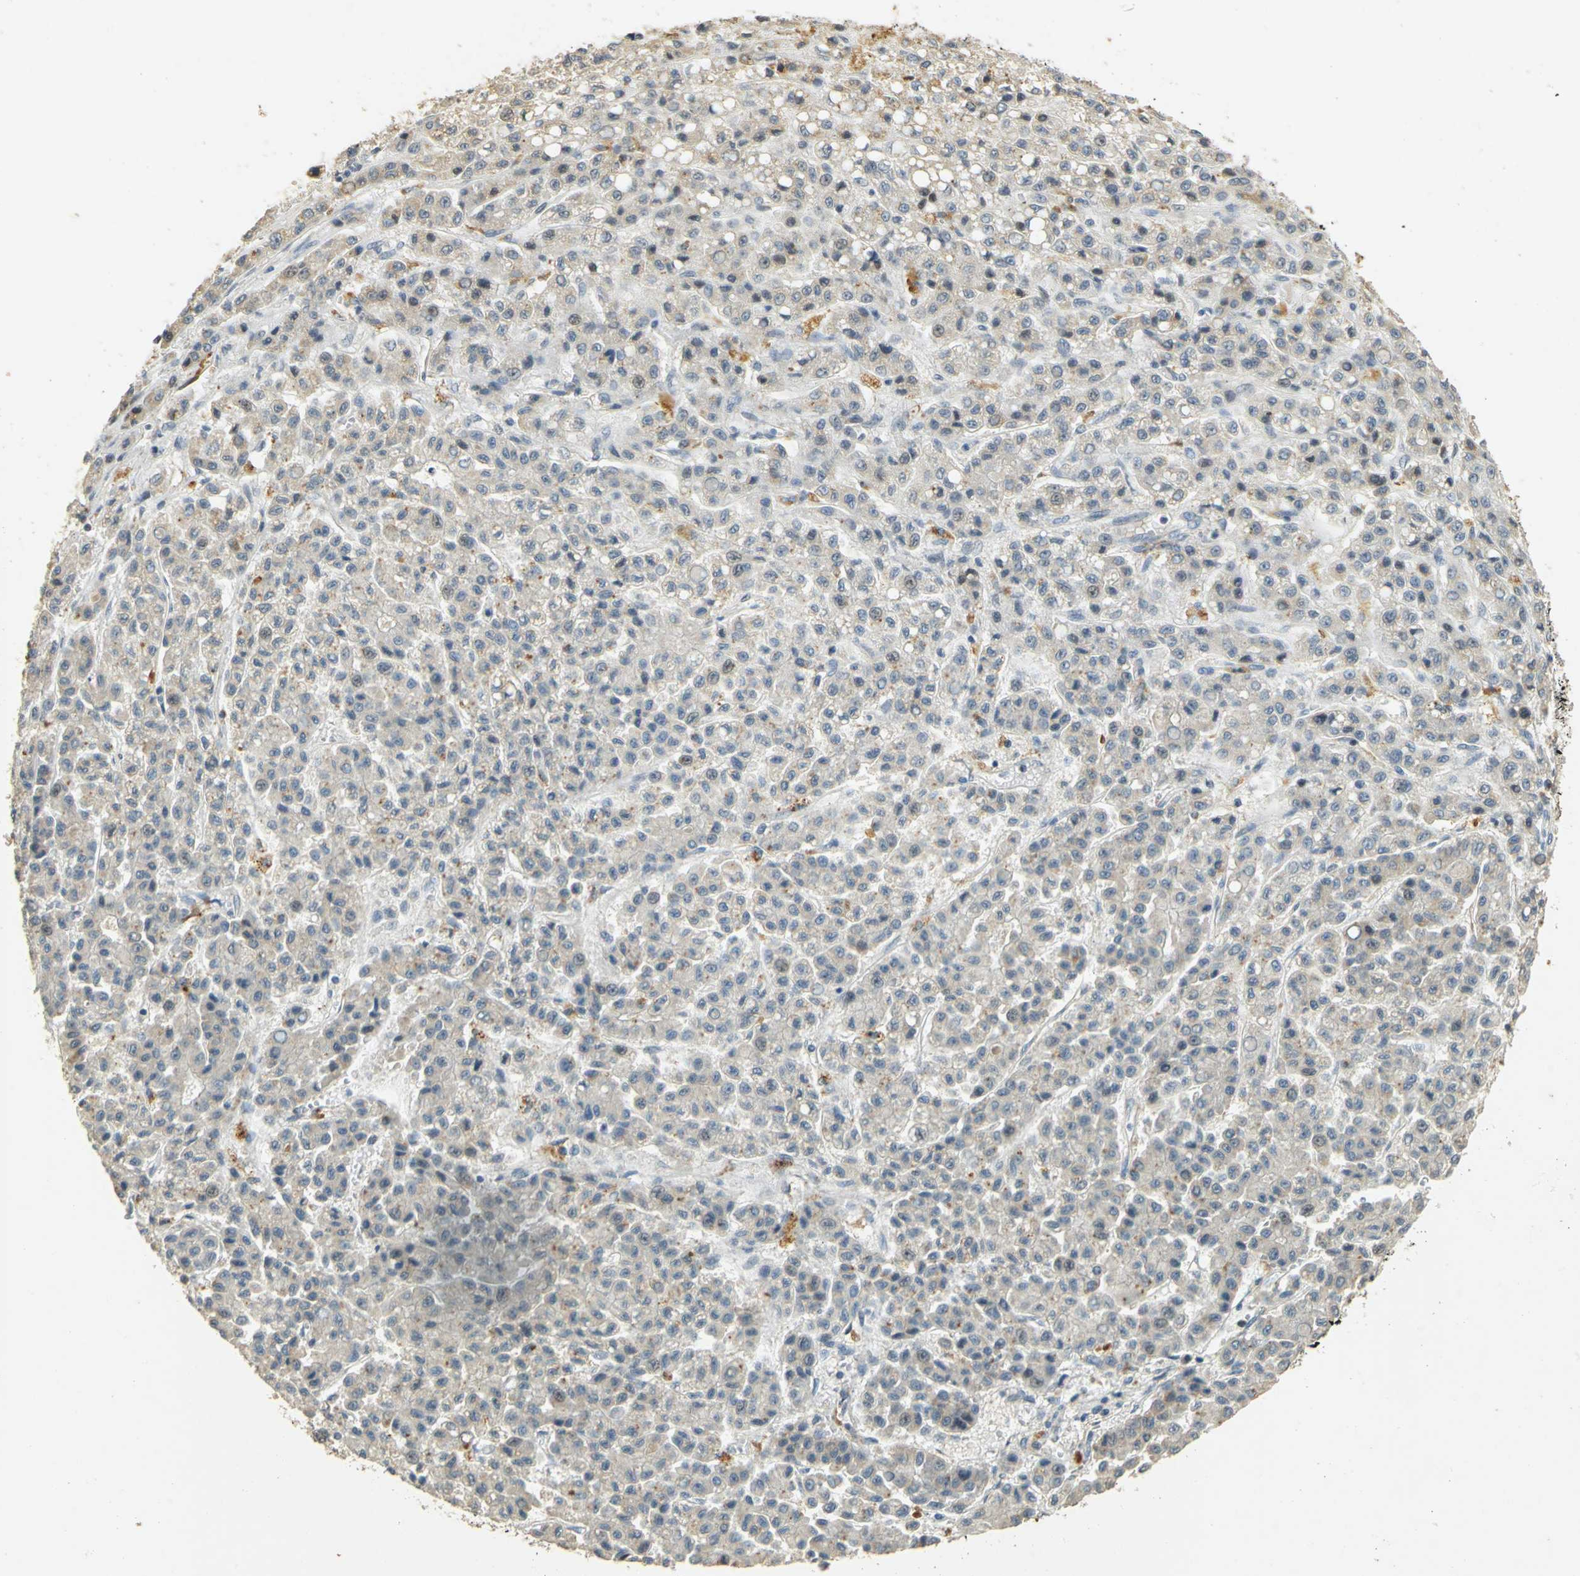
{"staining": {"intensity": "moderate", "quantity": ">75%", "location": "cytoplasmic/membranous"}, "tissue": "liver cancer", "cell_type": "Tumor cells", "image_type": "cancer", "snomed": [{"axis": "morphology", "description": "Carcinoma, Hepatocellular, NOS"}, {"axis": "topography", "description": "Liver"}], "caption": "Liver cancer (hepatocellular carcinoma) stained with a brown dye displays moderate cytoplasmic/membranous positive expression in about >75% of tumor cells.", "gene": "HDHD5", "patient": {"sex": "male", "age": 70}}